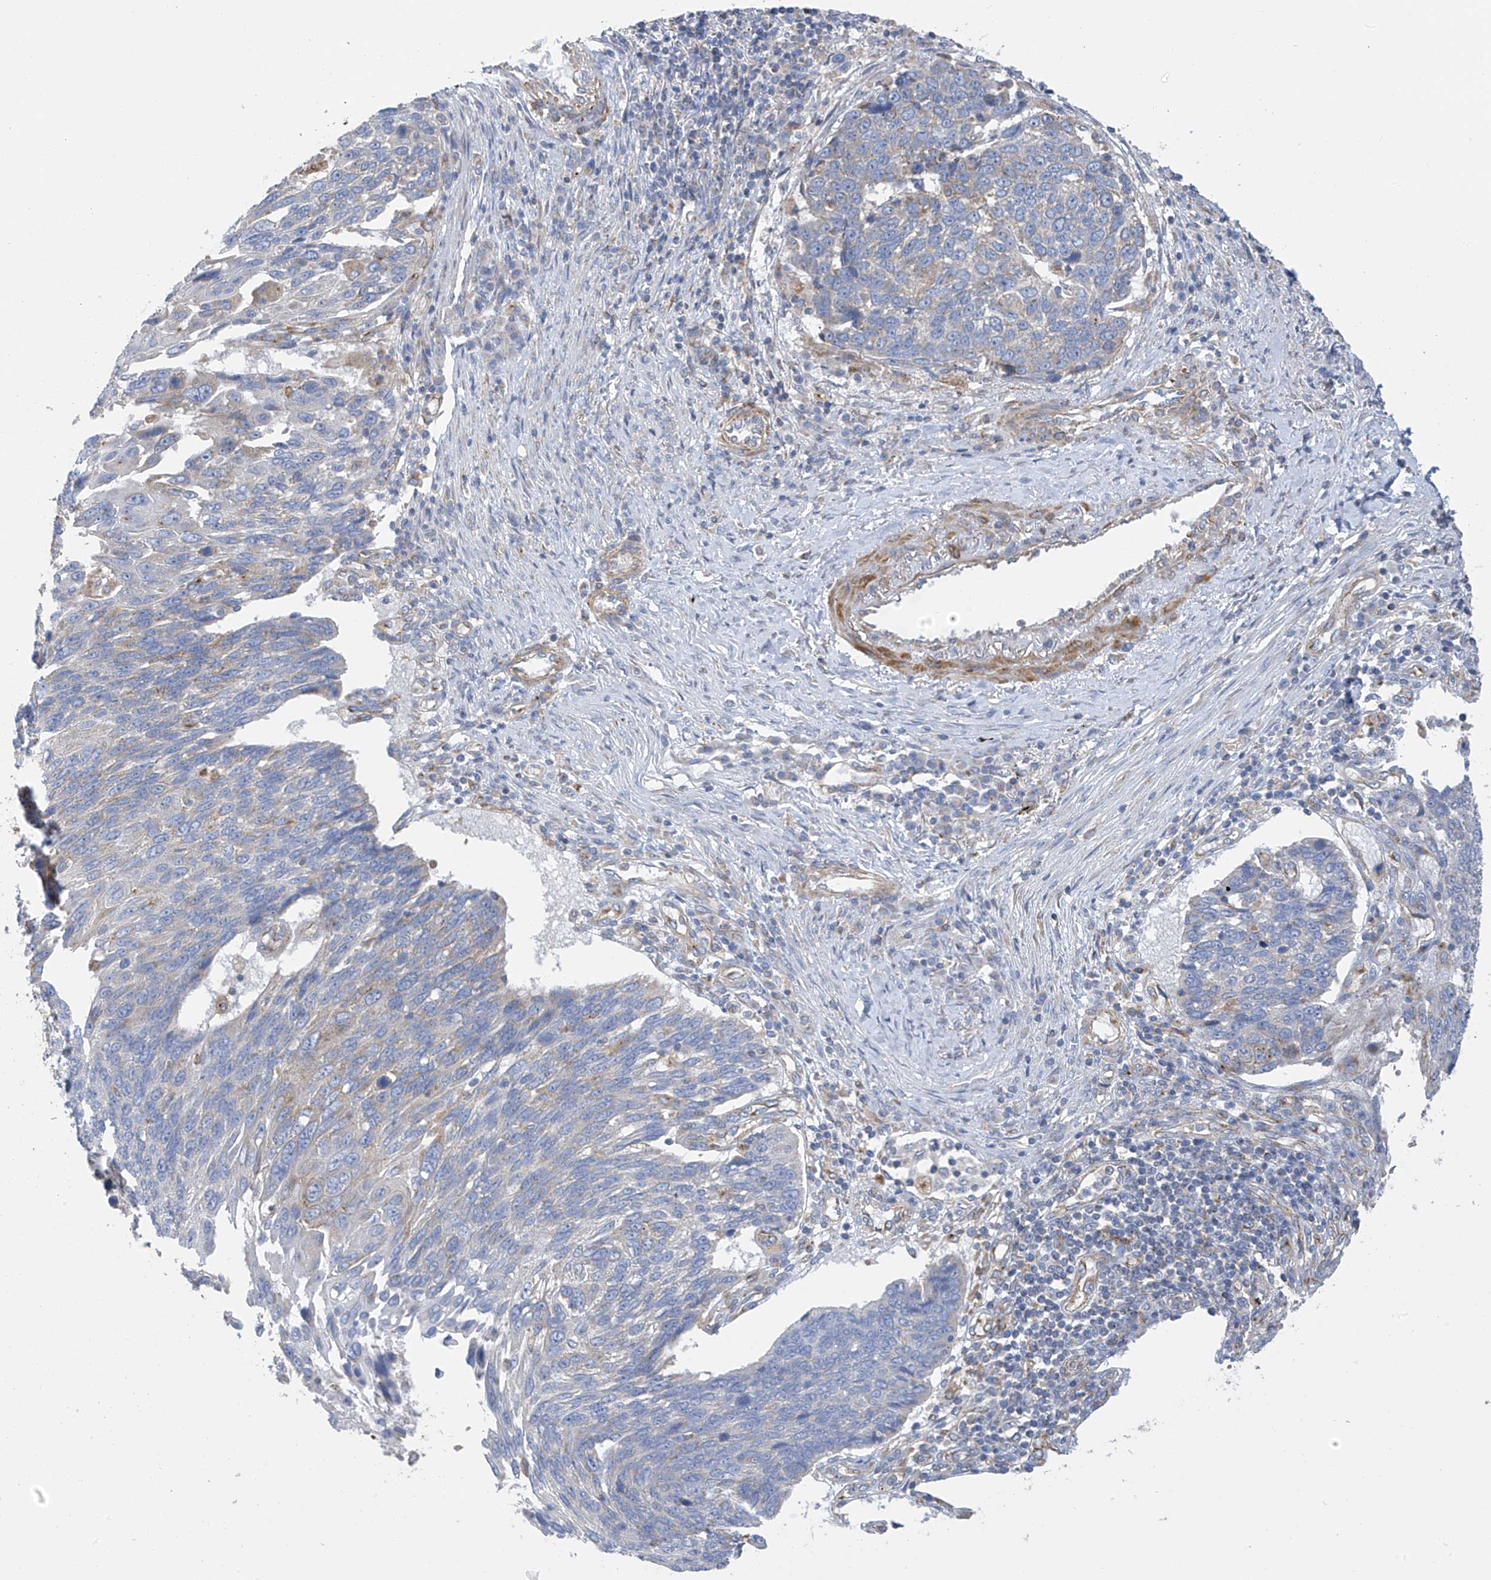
{"staining": {"intensity": "weak", "quantity": "<25%", "location": "cytoplasmic/membranous"}, "tissue": "lung cancer", "cell_type": "Tumor cells", "image_type": "cancer", "snomed": [{"axis": "morphology", "description": "Squamous cell carcinoma, NOS"}, {"axis": "topography", "description": "Lung"}], "caption": "A high-resolution micrograph shows immunohistochemistry staining of squamous cell carcinoma (lung), which reveals no significant expression in tumor cells.", "gene": "ITM2B", "patient": {"sex": "male", "age": 66}}